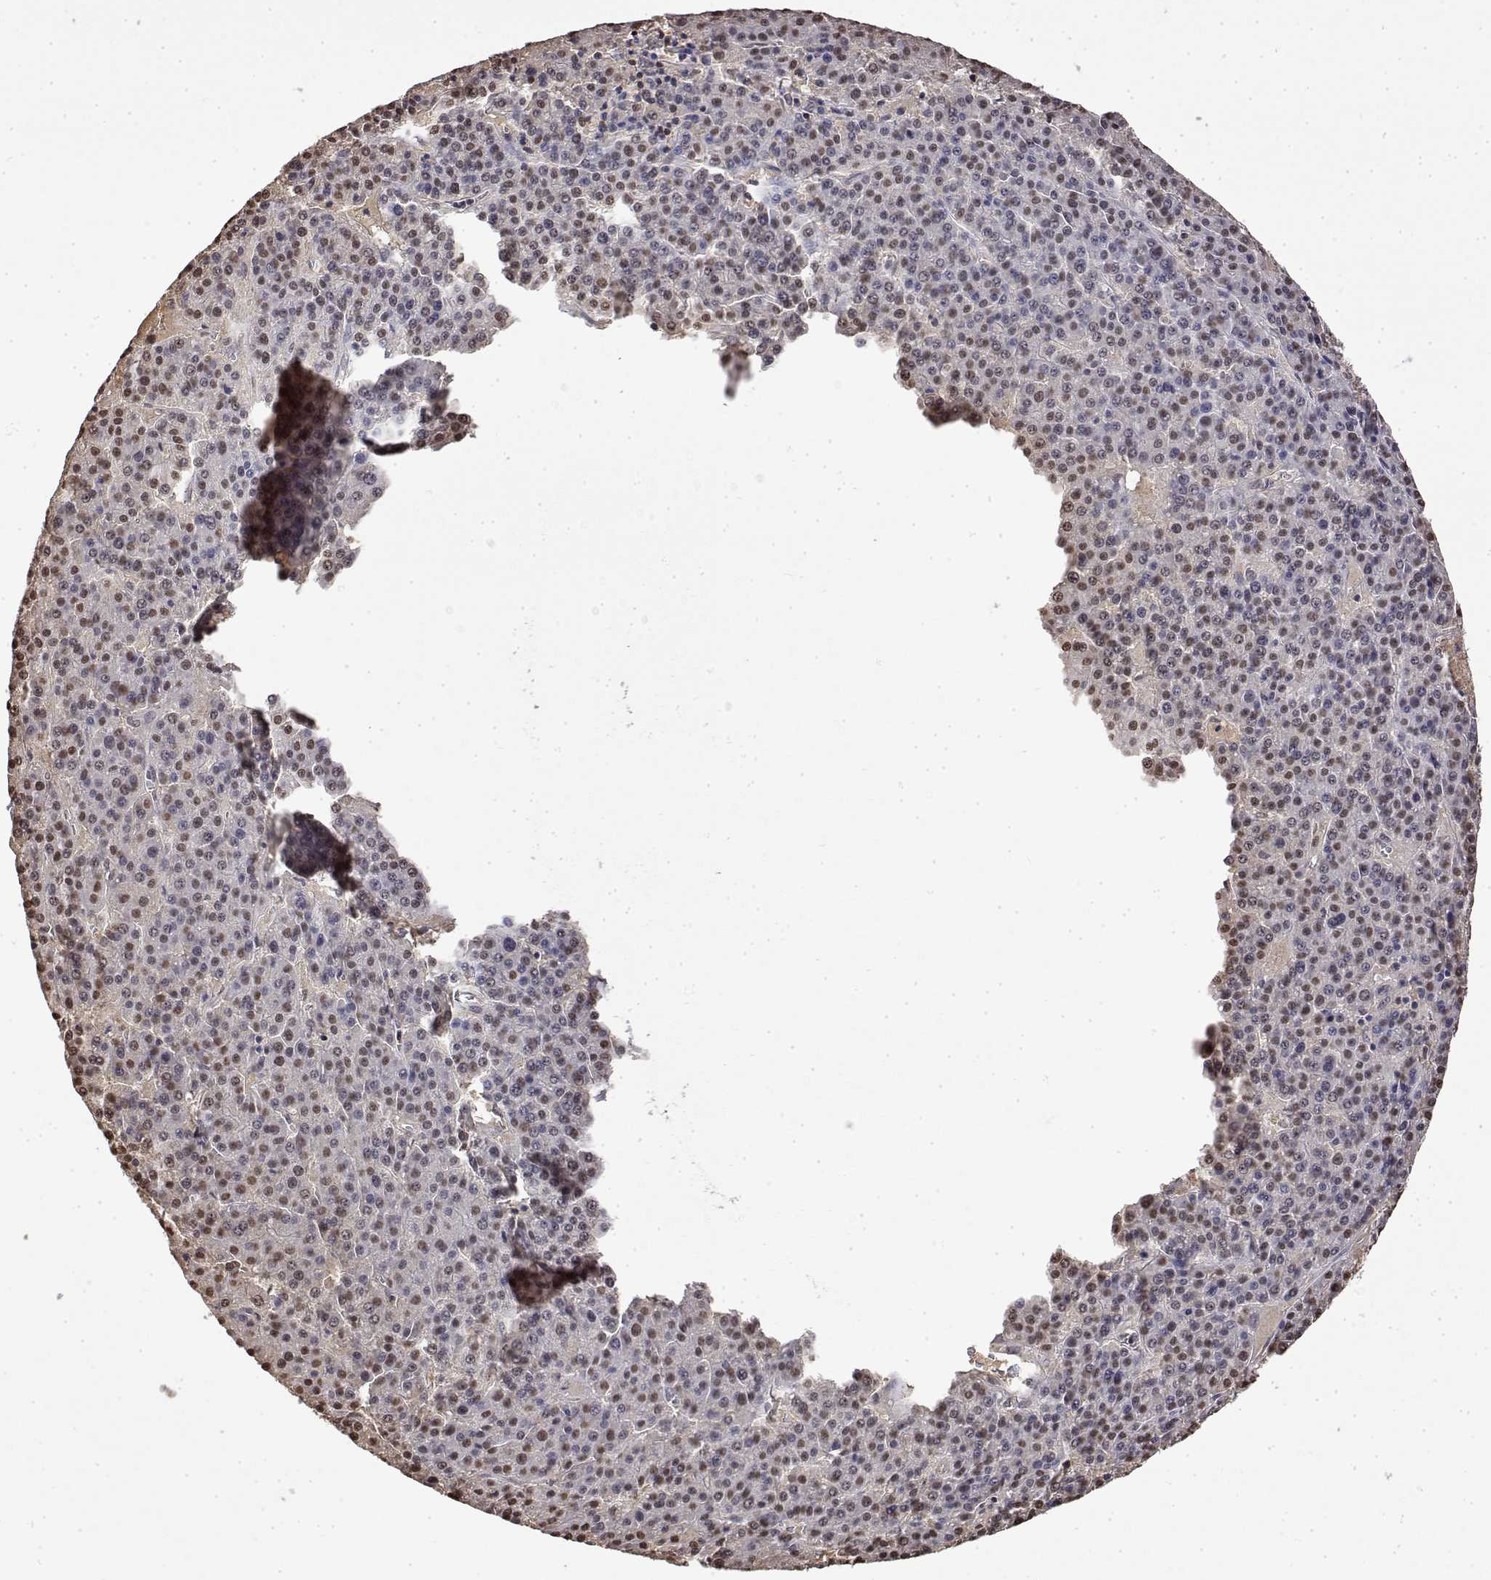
{"staining": {"intensity": "weak", "quantity": ">75%", "location": "nuclear"}, "tissue": "liver cancer", "cell_type": "Tumor cells", "image_type": "cancer", "snomed": [{"axis": "morphology", "description": "Carcinoma, Hepatocellular, NOS"}, {"axis": "topography", "description": "Liver"}], "caption": "Liver hepatocellular carcinoma stained with IHC exhibits weak nuclear staining in about >75% of tumor cells. (Brightfield microscopy of DAB IHC at high magnification).", "gene": "TPI1", "patient": {"sex": "female", "age": 58}}